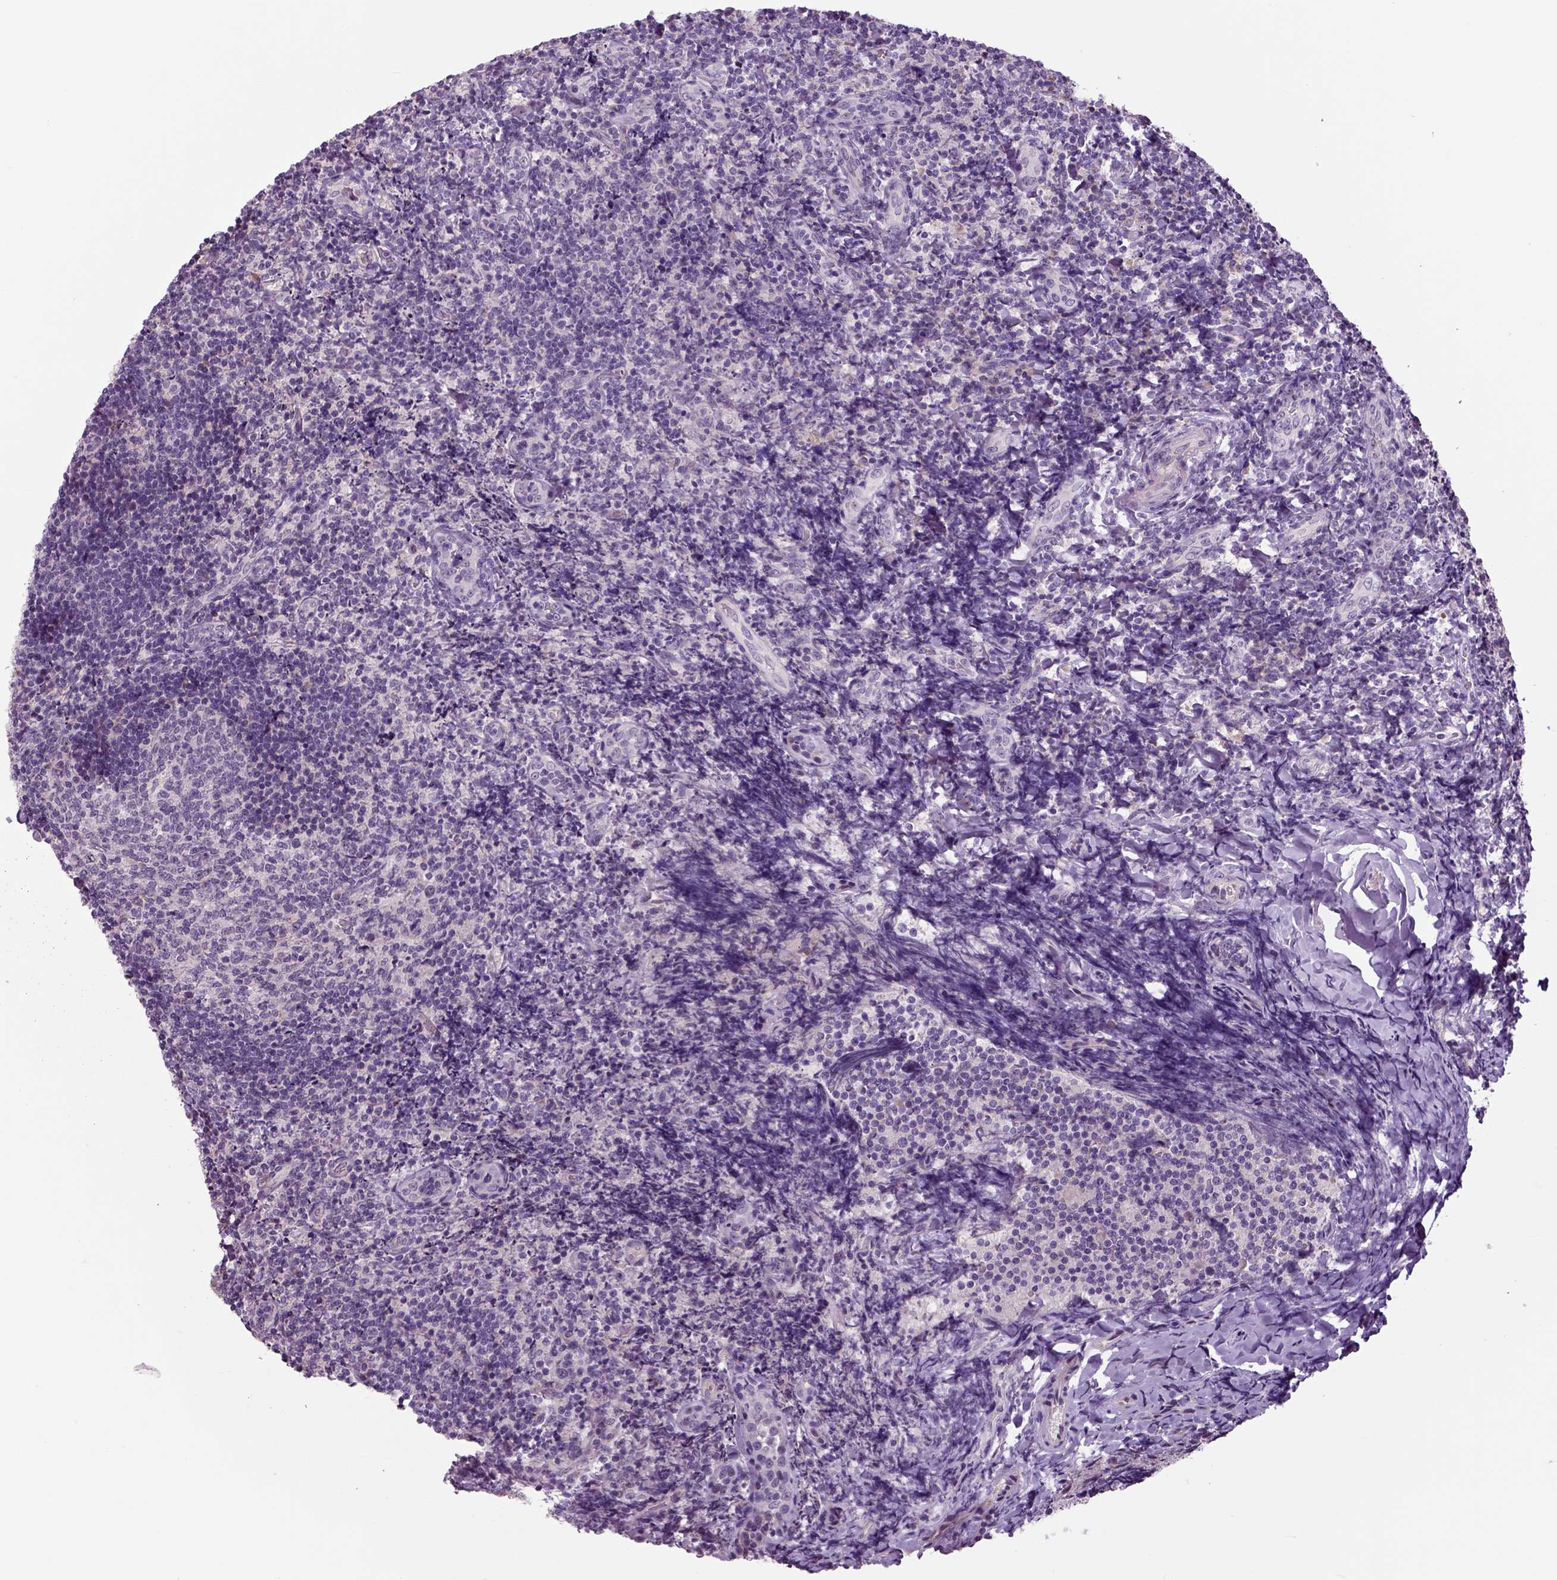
{"staining": {"intensity": "negative", "quantity": "none", "location": "none"}, "tissue": "tonsil", "cell_type": "Germinal center cells", "image_type": "normal", "snomed": [{"axis": "morphology", "description": "Normal tissue, NOS"}, {"axis": "topography", "description": "Tonsil"}], "caption": "This histopathology image is of normal tonsil stained with immunohistochemistry (IHC) to label a protein in brown with the nuclei are counter-stained blue. There is no positivity in germinal center cells.", "gene": "NECAB1", "patient": {"sex": "female", "age": 10}}